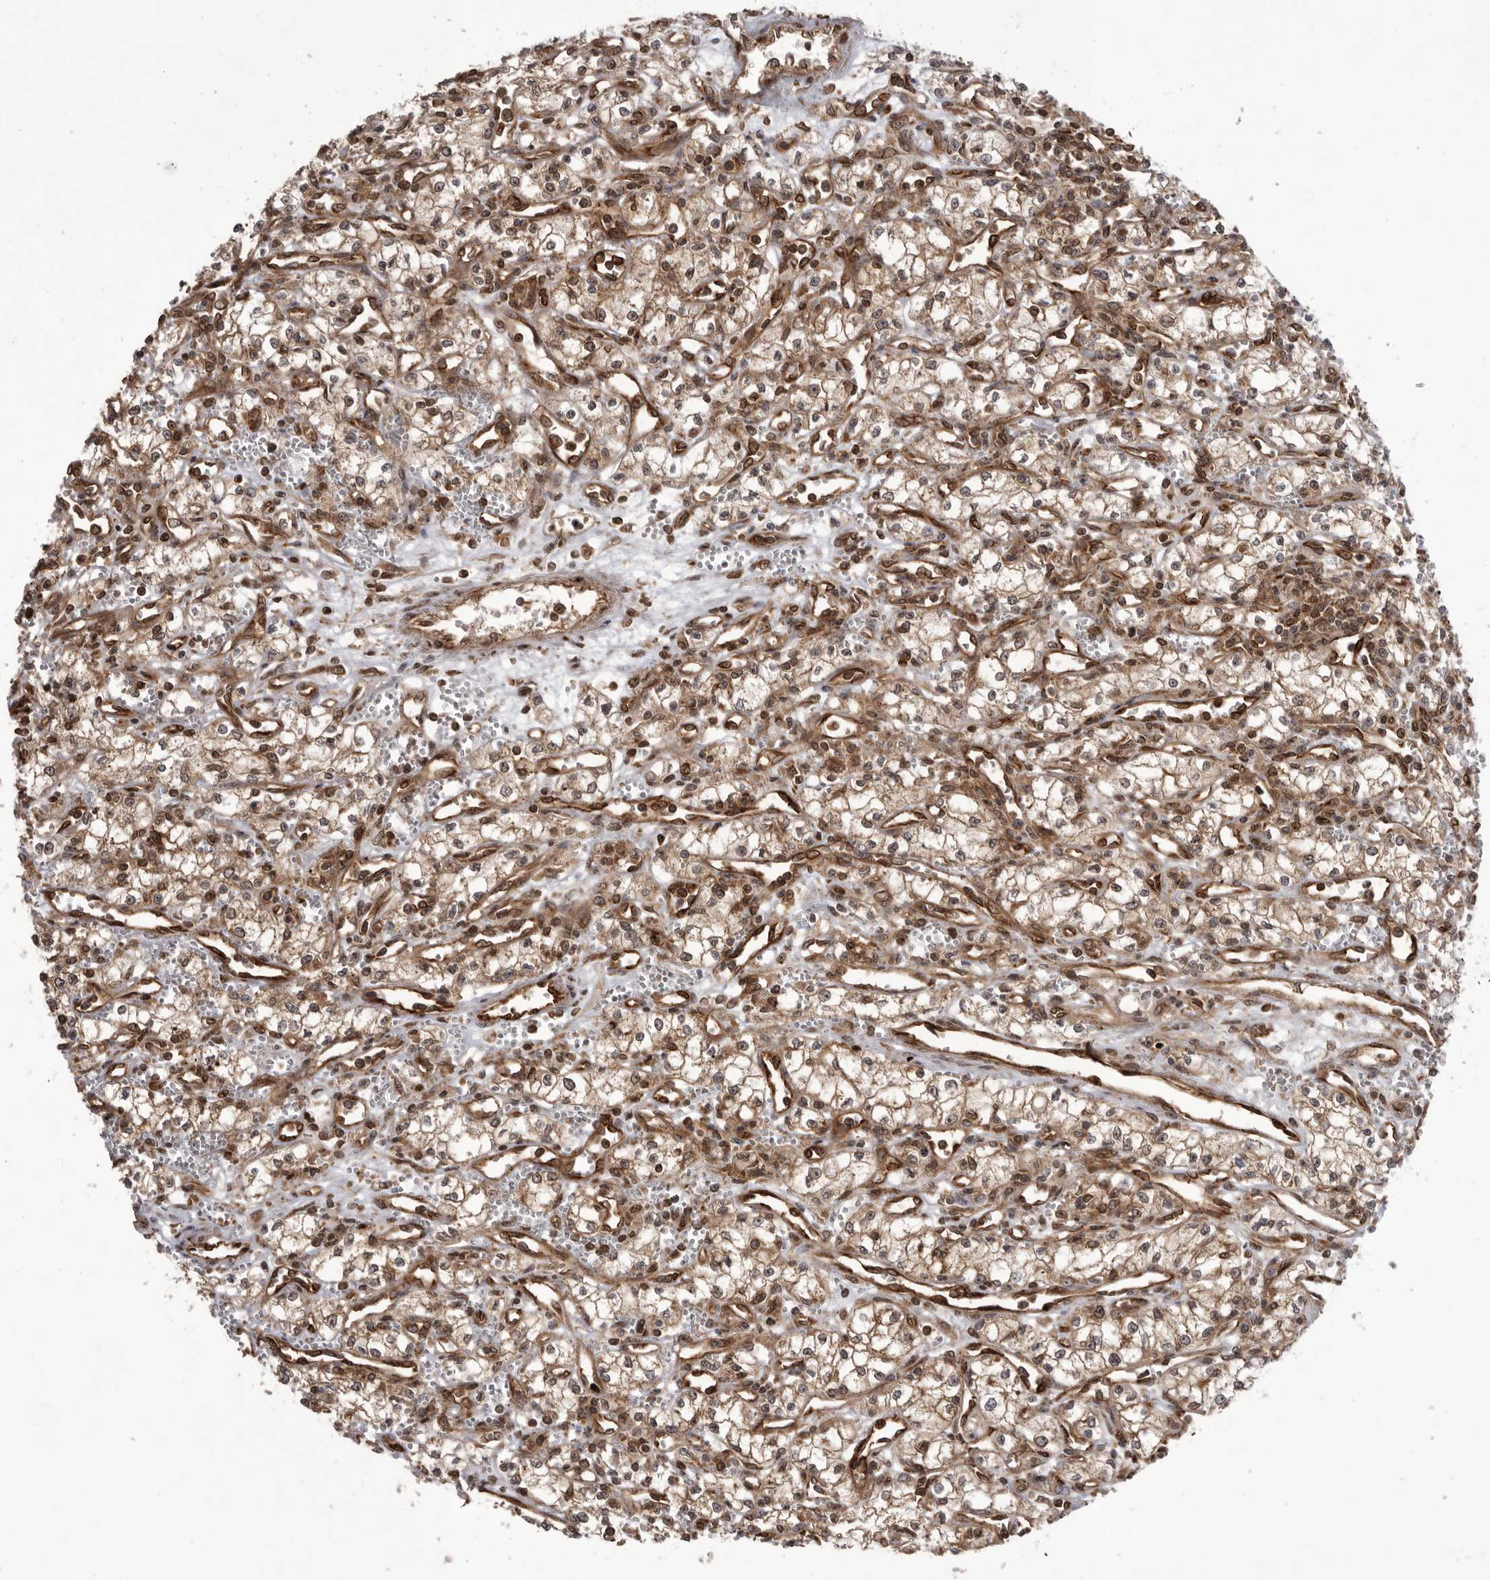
{"staining": {"intensity": "moderate", "quantity": "25%-75%", "location": "nuclear"}, "tissue": "renal cancer", "cell_type": "Tumor cells", "image_type": "cancer", "snomed": [{"axis": "morphology", "description": "Adenocarcinoma, NOS"}, {"axis": "topography", "description": "Kidney"}], "caption": "Immunohistochemical staining of human adenocarcinoma (renal) reveals medium levels of moderate nuclear positivity in approximately 25%-75% of tumor cells.", "gene": "DHDDS", "patient": {"sex": "male", "age": 59}}